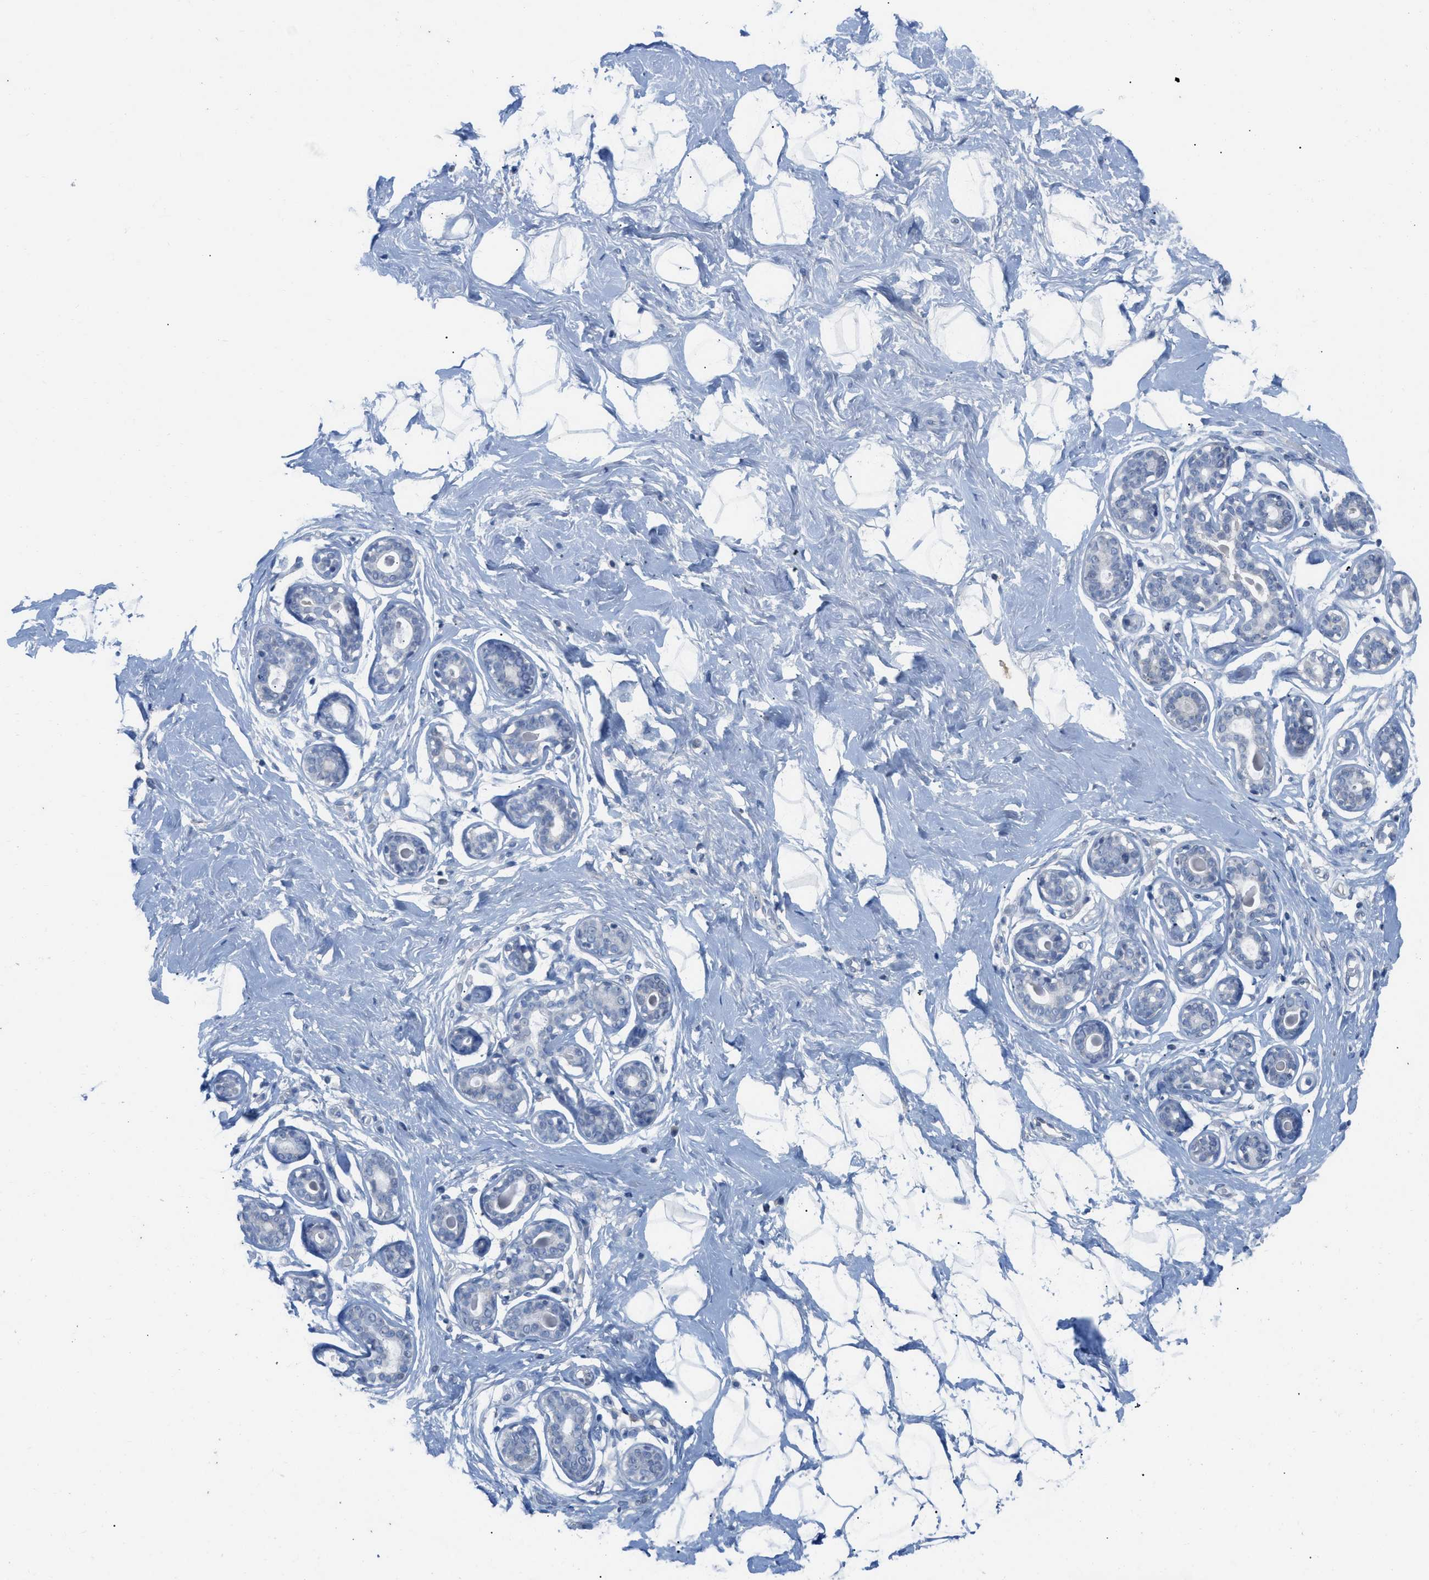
{"staining": {"intensity": "negative", "quantity": "none", "location": "none"}, "tissue": "breast", "cell_type": "Adipocytes", "image_type": "normal", "snomed": [{"axis": "morphology", "description": "Normal tissue, NOS"}, {"axis": "topography", "description": "Breast"}], "caption": "DAB (3,3'-diaminobenzidine) immunohistochemical staining of benign breast reveals no significant staining in adipocytes.", "gene": "HPX", "patient": {"sex": "female", "age": 23}}